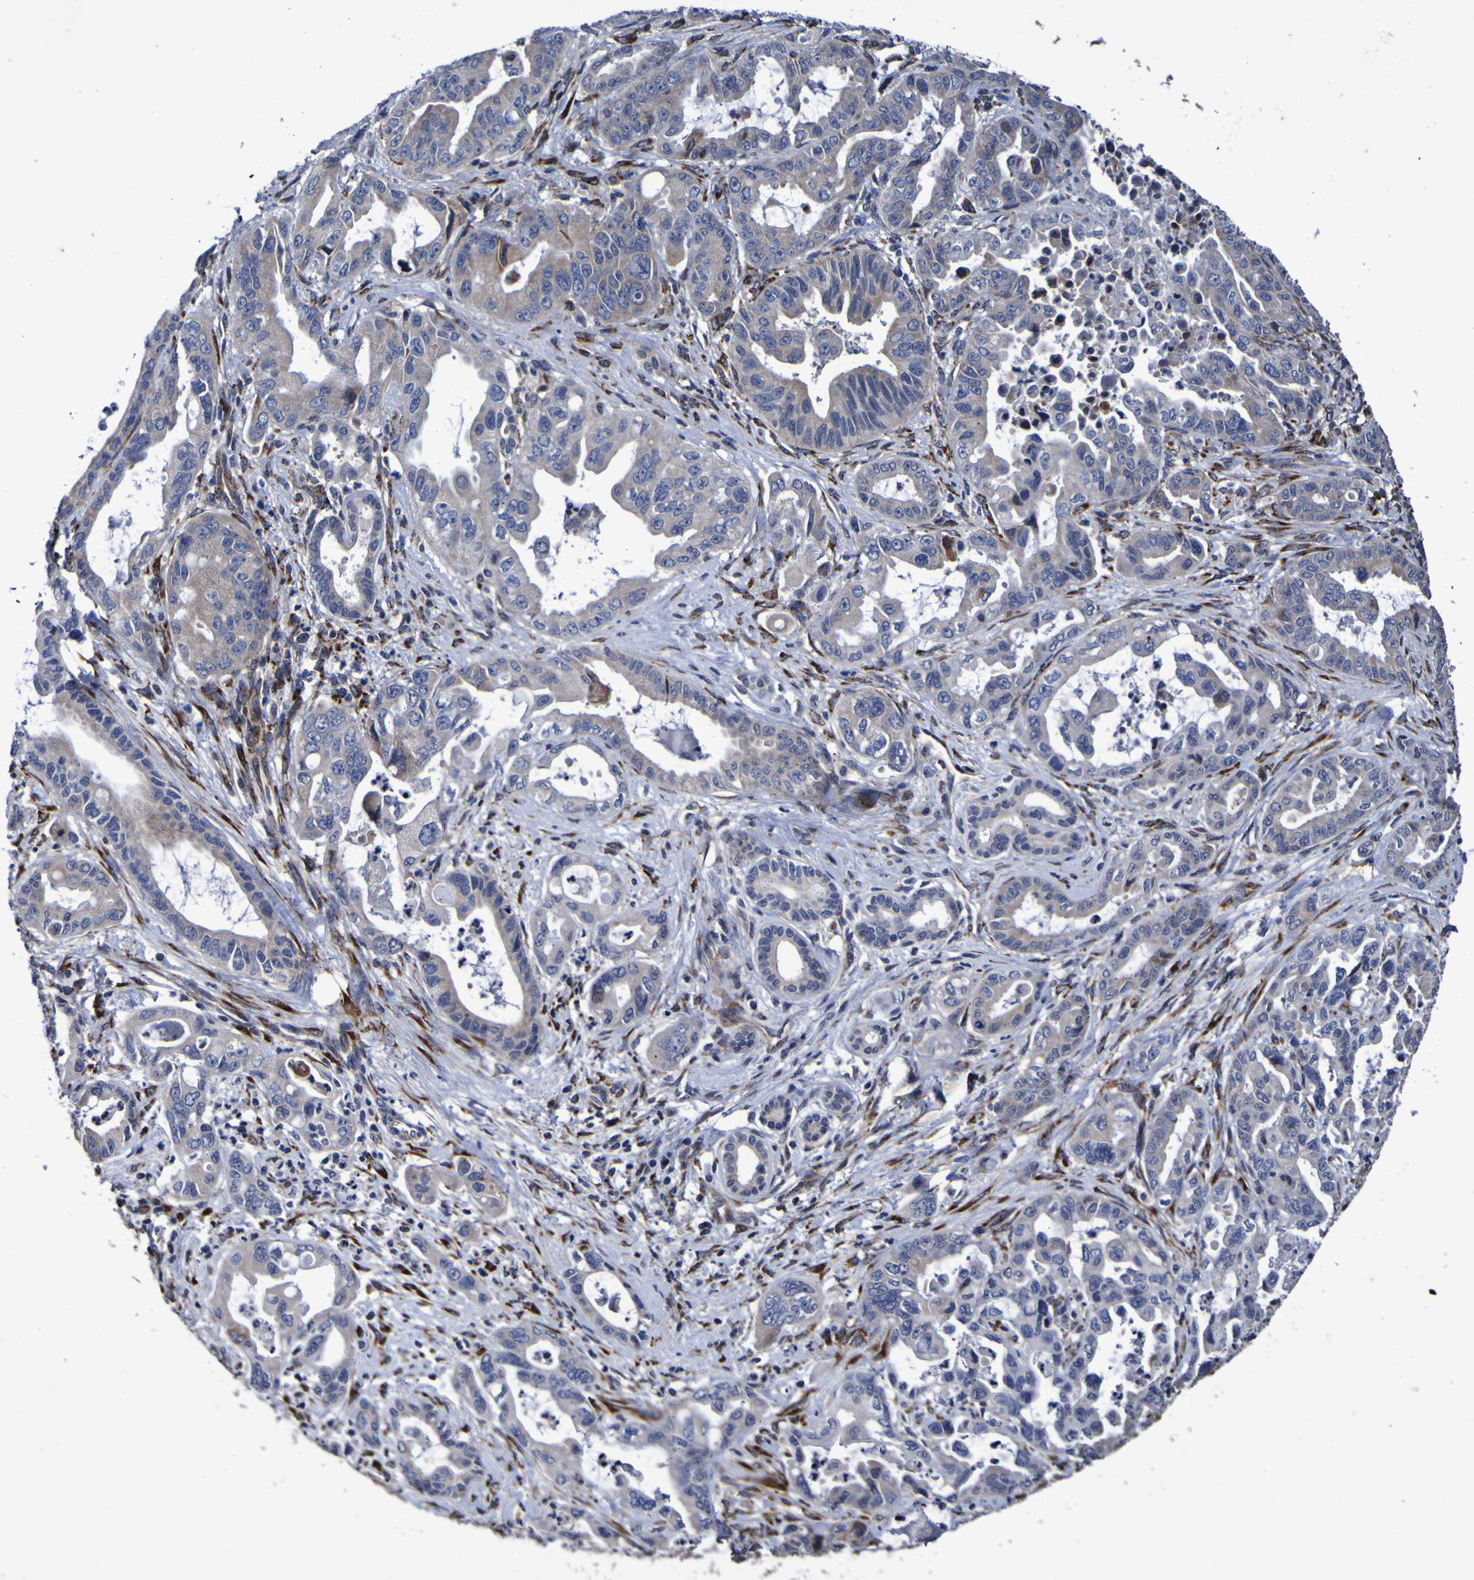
{"staining": {"intensity": "negative", "quantity": "none", "location": "none"}, "tissue": "pancreatic cancer", "cell_type": "Tumor cells", "image_type": "cancer", "snomed": [{"axis": "morphology", "description": "Adenocarcinoma, NOS"}, {"axis": "topography", "description": "Pancreas"}], "caption": "High magnification brightfield microscopy of pancreatic cancer stained with DAB (brown) and counterstained with hematoxylin (blue): tumor cells show no significant staining.", "gene": "P3H1", "patient": {"sex": "male", "age": 70}}